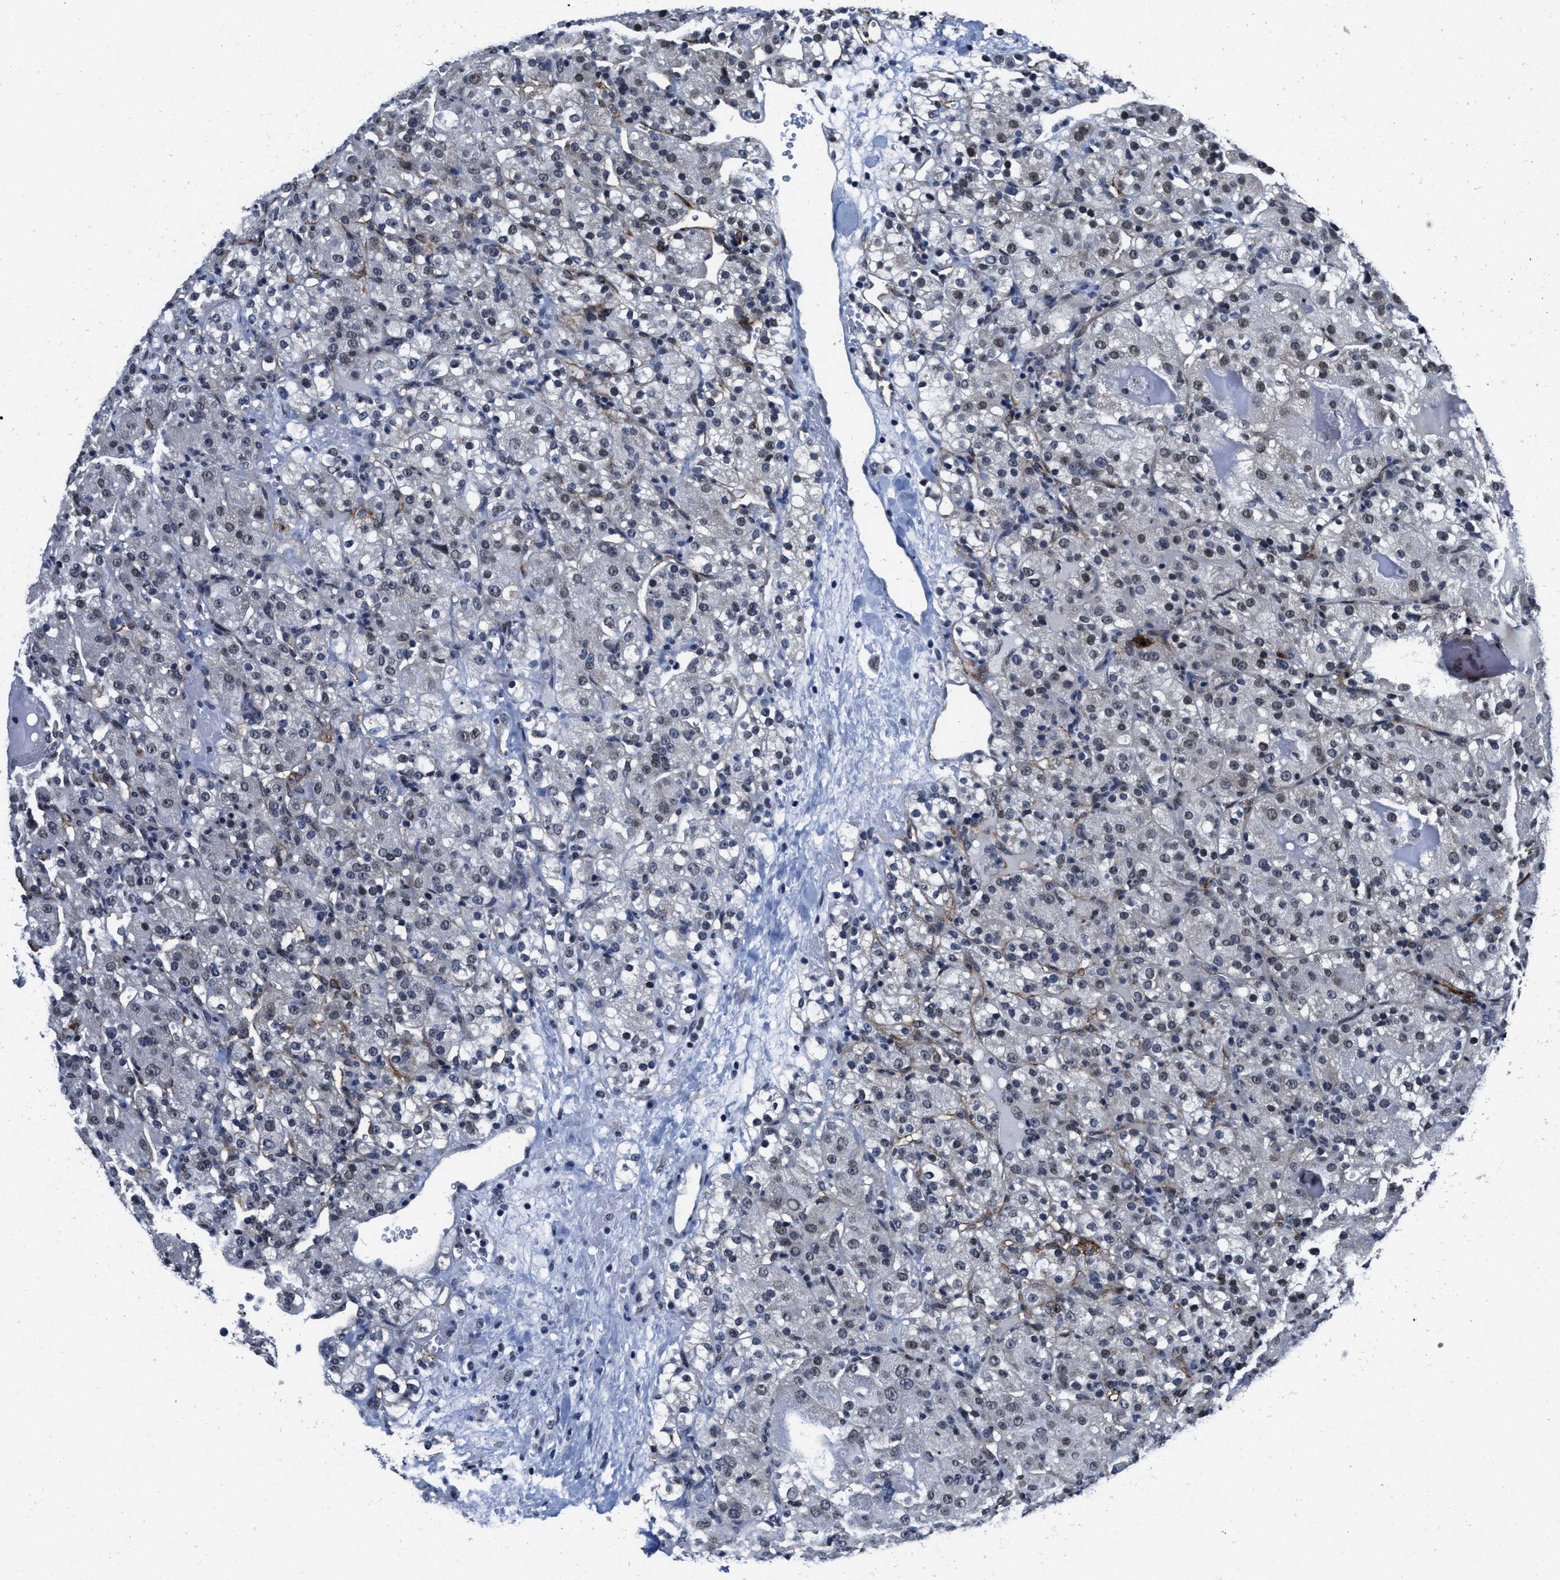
{"staining": {"intensity": "weak", "quantity": "25%-75%", "location": "nuclear"}, "tissue": "renal cancer", "cell_type": "Tumor cells", "image_type": "cancer", "snomed": [{"axis": "morphology", "description": "Normal tissue, NOS"}, {"axis": "morphology", "description": "Adenocarcinoma, NOS"}, {"axis": "topography", "description": "Kidney"}], "caption": "Protein analysis of renal adenocarcinoma tissue exhibits weak nuclear positivity in about 25%-75% of tumor cells.", "gene": "MARCKSL1", "patient": {"sex": "male", "age": 61}}